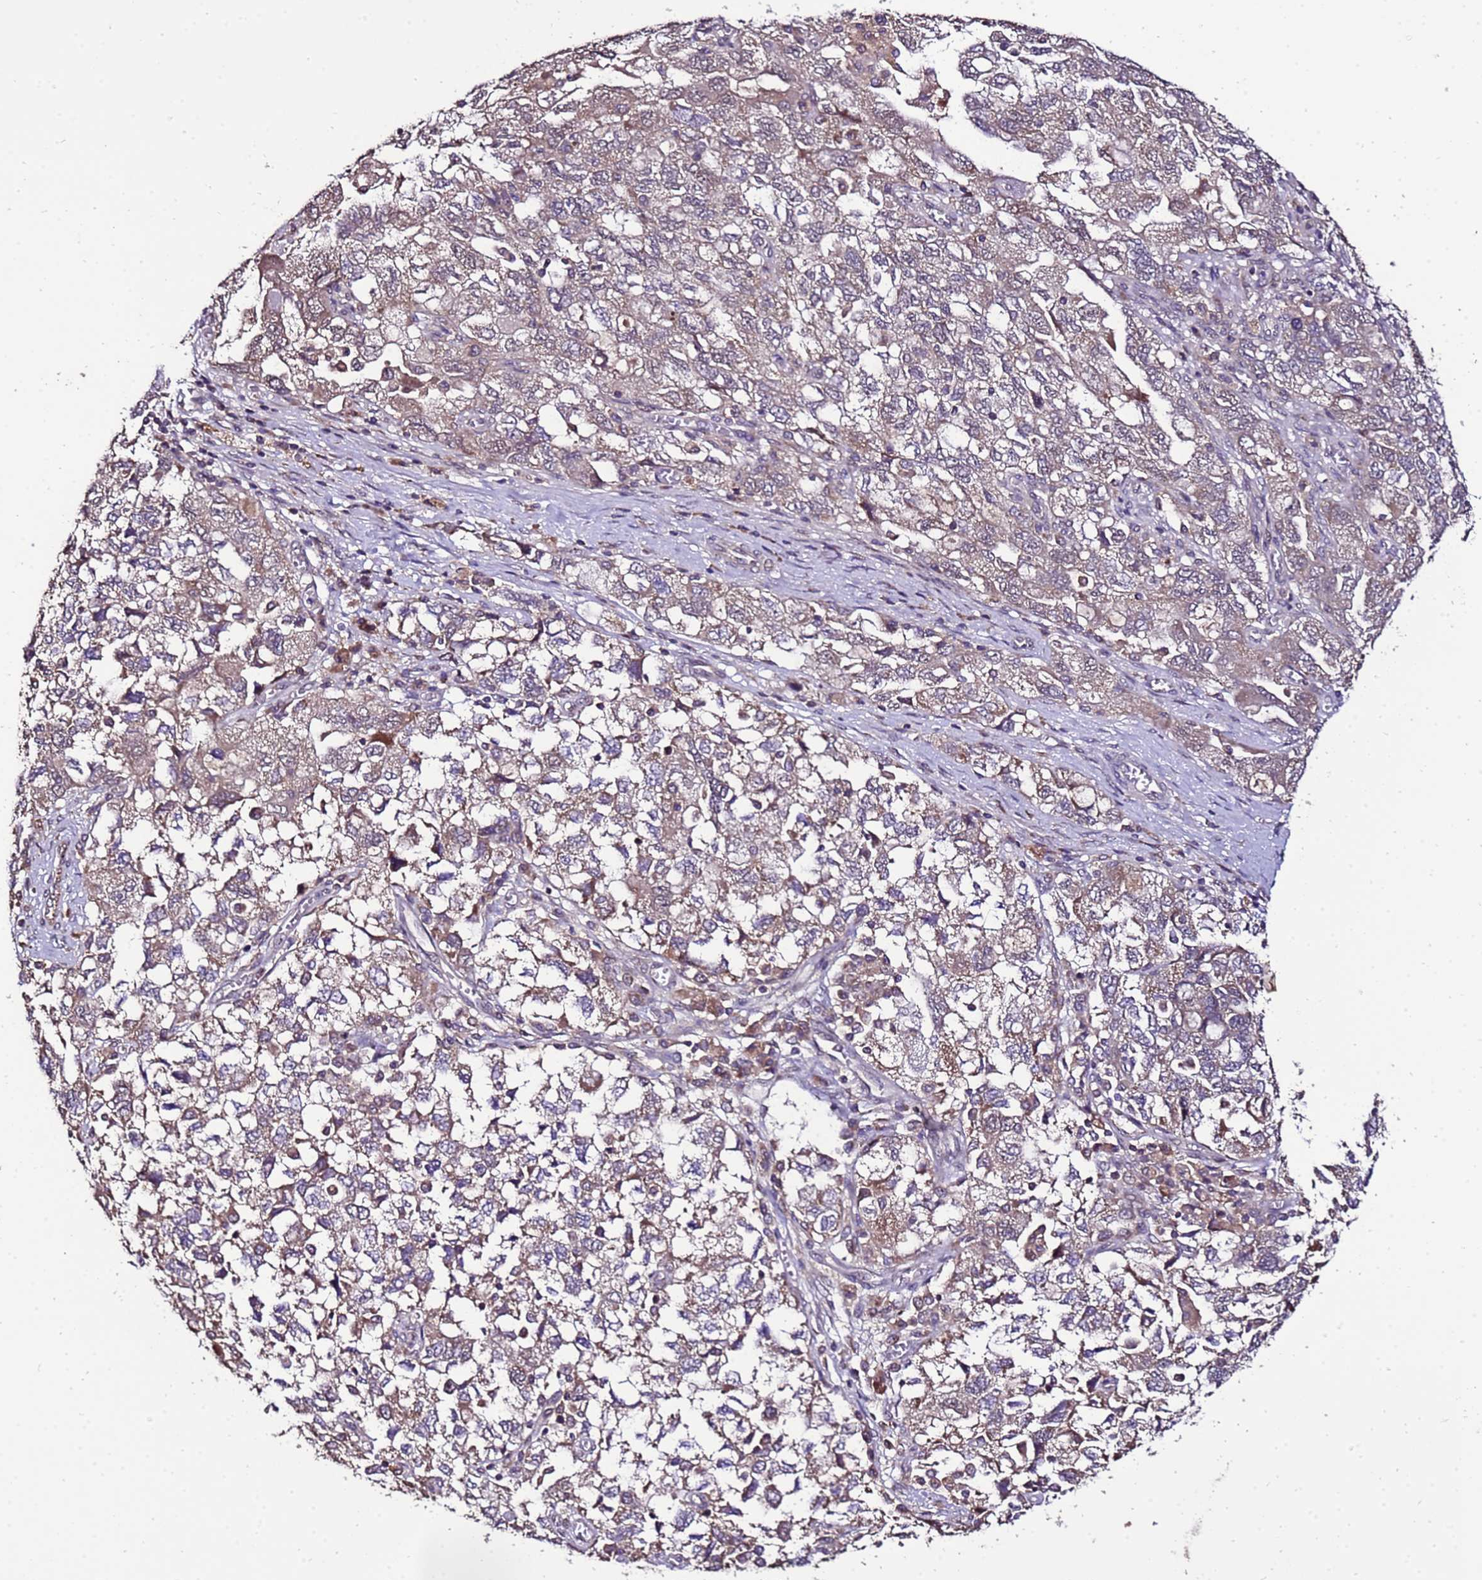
{"staining": {"intensity": "moderate", "quantity": "25%-75%", "location": "cytoplasmic/membranous"}, "tissue": "ovarian cancer", "cell_type": "Tumor cells", "image_type": "cancer", "snomed": [{"axis": "morphology", "description": "Carcinoma, NOS"}, {"axis": "morphology", "description": "Cystadenocarcinoma, serous, NOS"}, {"axis": "topography", "description": "Ovary"}], "caption": "An immunohistochemistry (IHC) micrograph of neoplastic tissue is shown. Protein staining in brown shows moderate cytoplasmic/membranous positivity in ovarian carcinoma within tumor cells.", "gene": "ZNF329", "patient": {"sex": "female", "age": 69}}